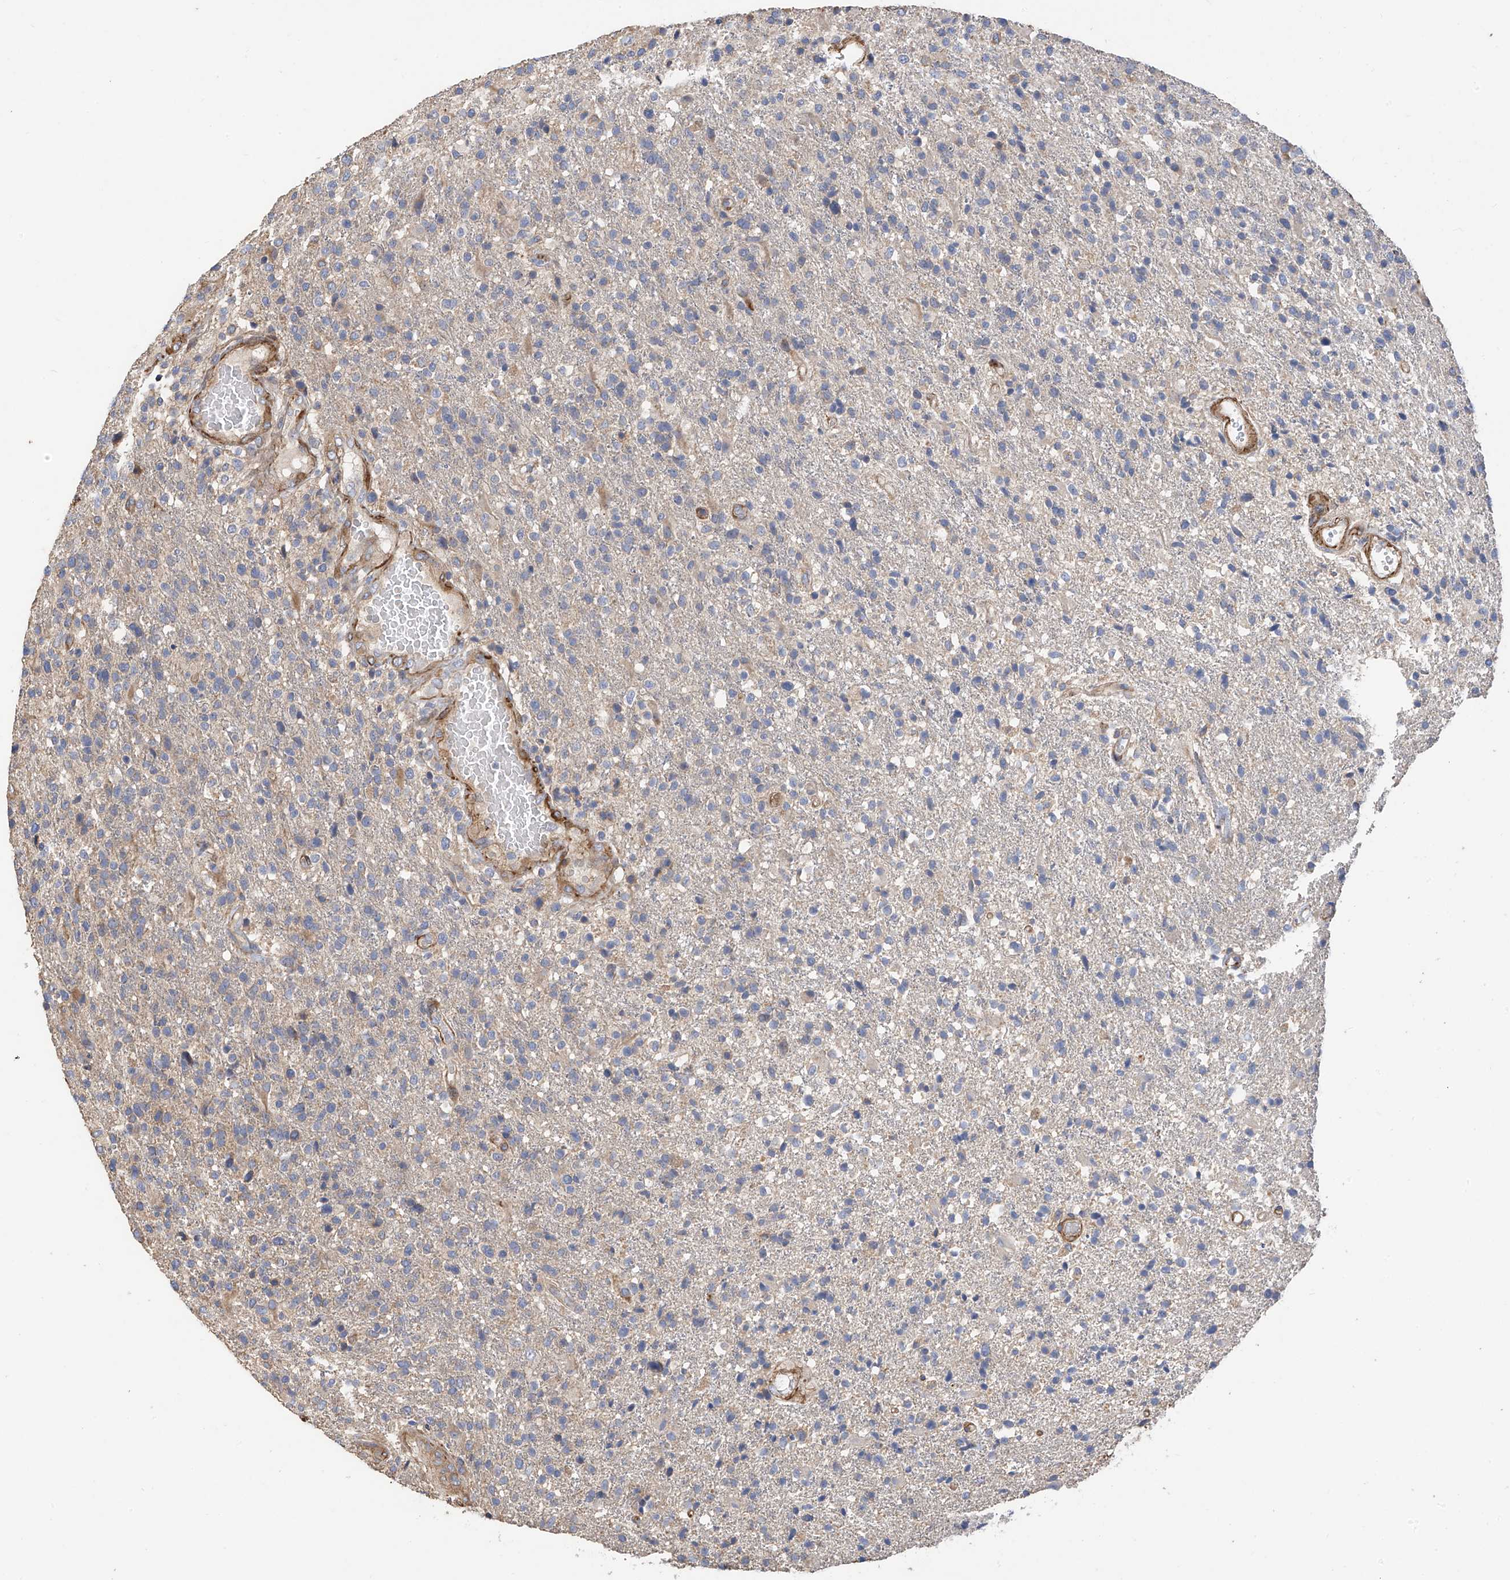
{"staining": {"intensity": "negative", "quantity": "none", "location": "none"}, "tissue": "glioma", "cell_type": "Tumor cells", "image_type": "cancer", "snomed": [{"axis": "morphology", "description": "Glioma, malignant, High grade"}, {"axis": "topography", "description": "Brain"}], "caption": "The image reveals no staining of tumor cells in glioma.", "gene": "SLC43A3", "patient": {"sex": "male", "age": 72}}